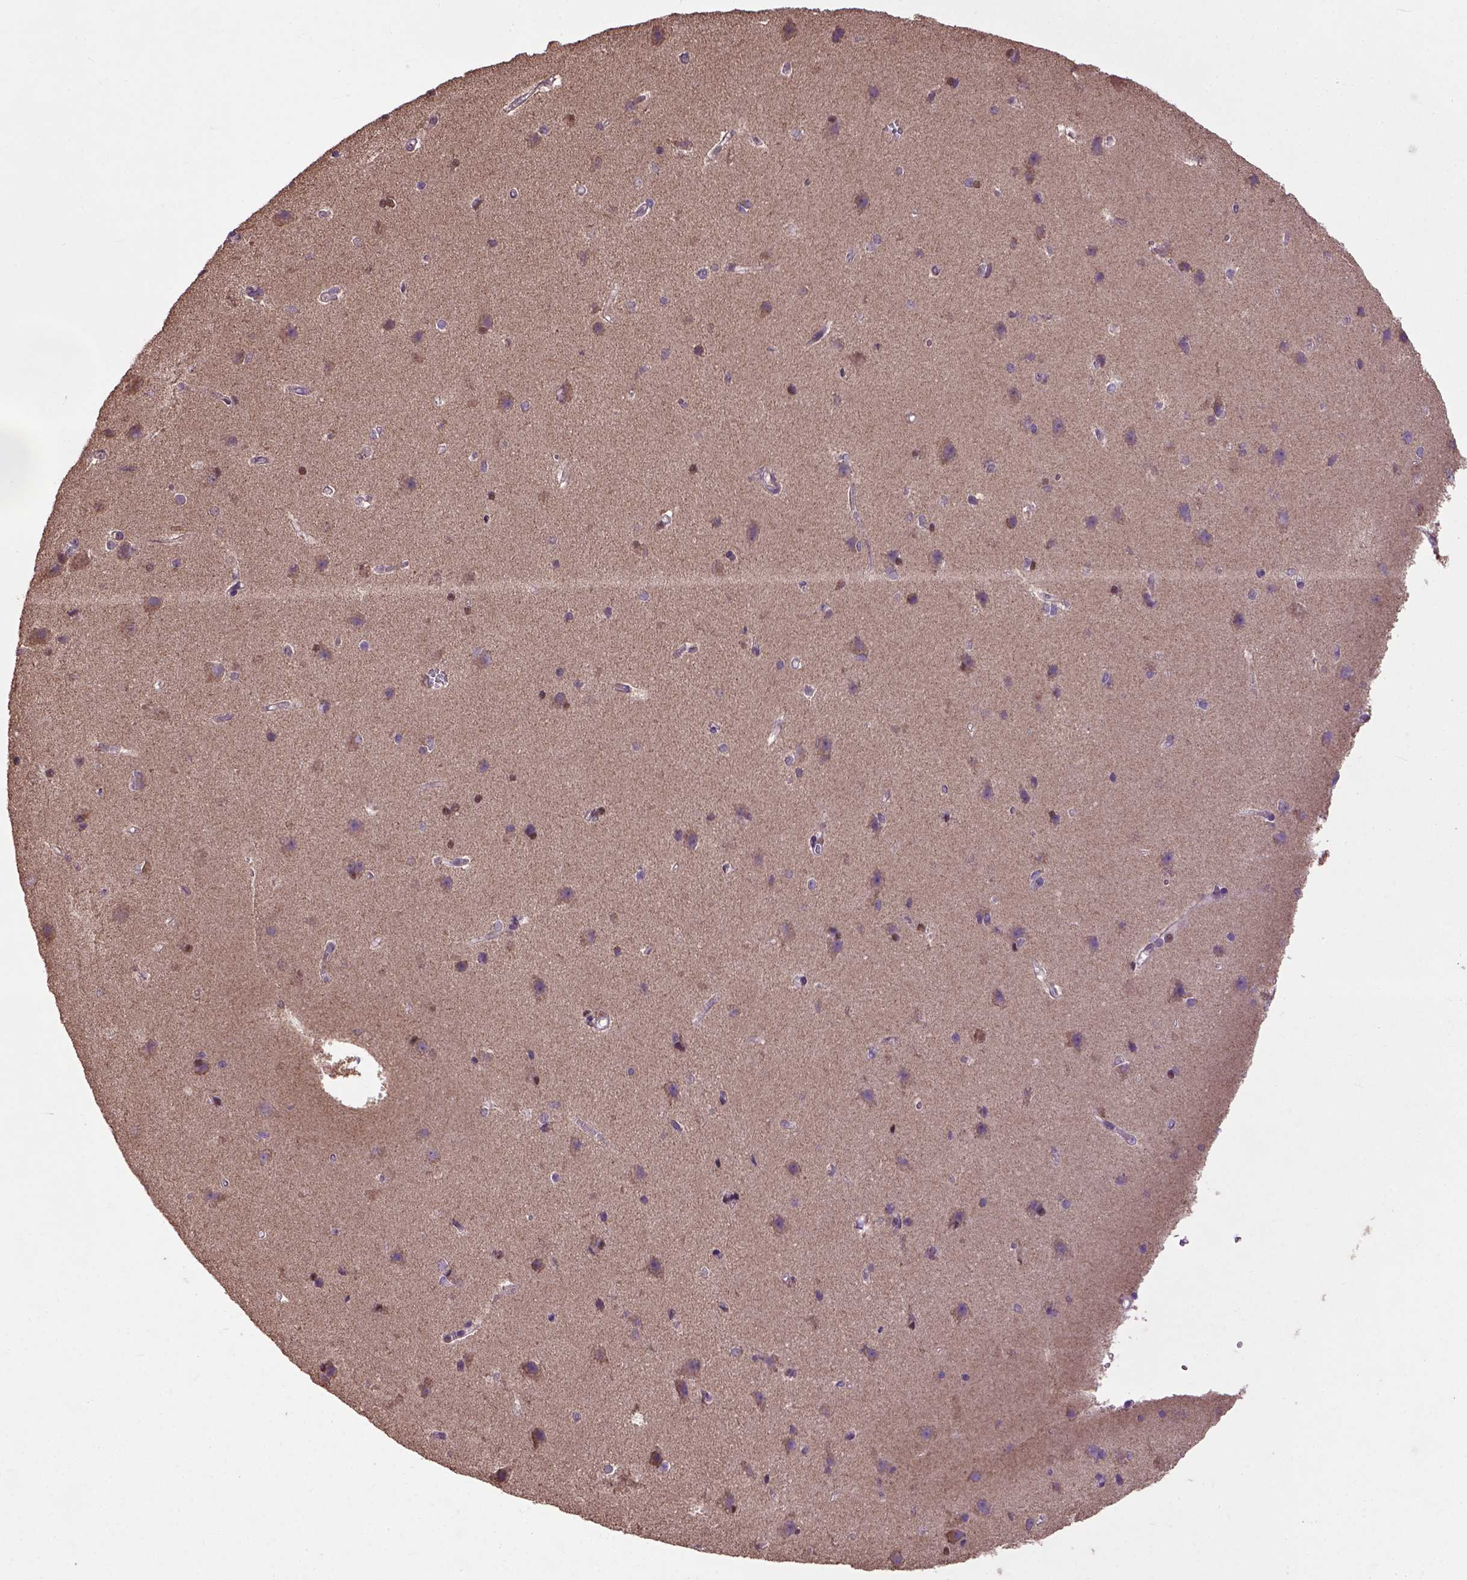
{"staining": {"intensity": "moderate", "quantity": ">75%", "location": "cytoplasmic/membranous"}, "tissue": "cerebral cortex", "cell_type": "Endothelial cells", "image_type": "normal", "snomed": [{"axis": "morphology", "description": "Normal tissue, NOS"}, {"axis": "topography", "description": "Cerebral cortex"}], "caption": "DAB immunohistochemical staining of normal cerebral cortex reveals moderate cytoplasmic/membranous protein staining in approximately >75% of endothelial cells. The staining is performed using DAB brown chromogen to label protein expression. The nuclei are counter-stained blue using hematoxylin.", "gene": "UBA3", "patient": {"sex": "male", "age": 37}}